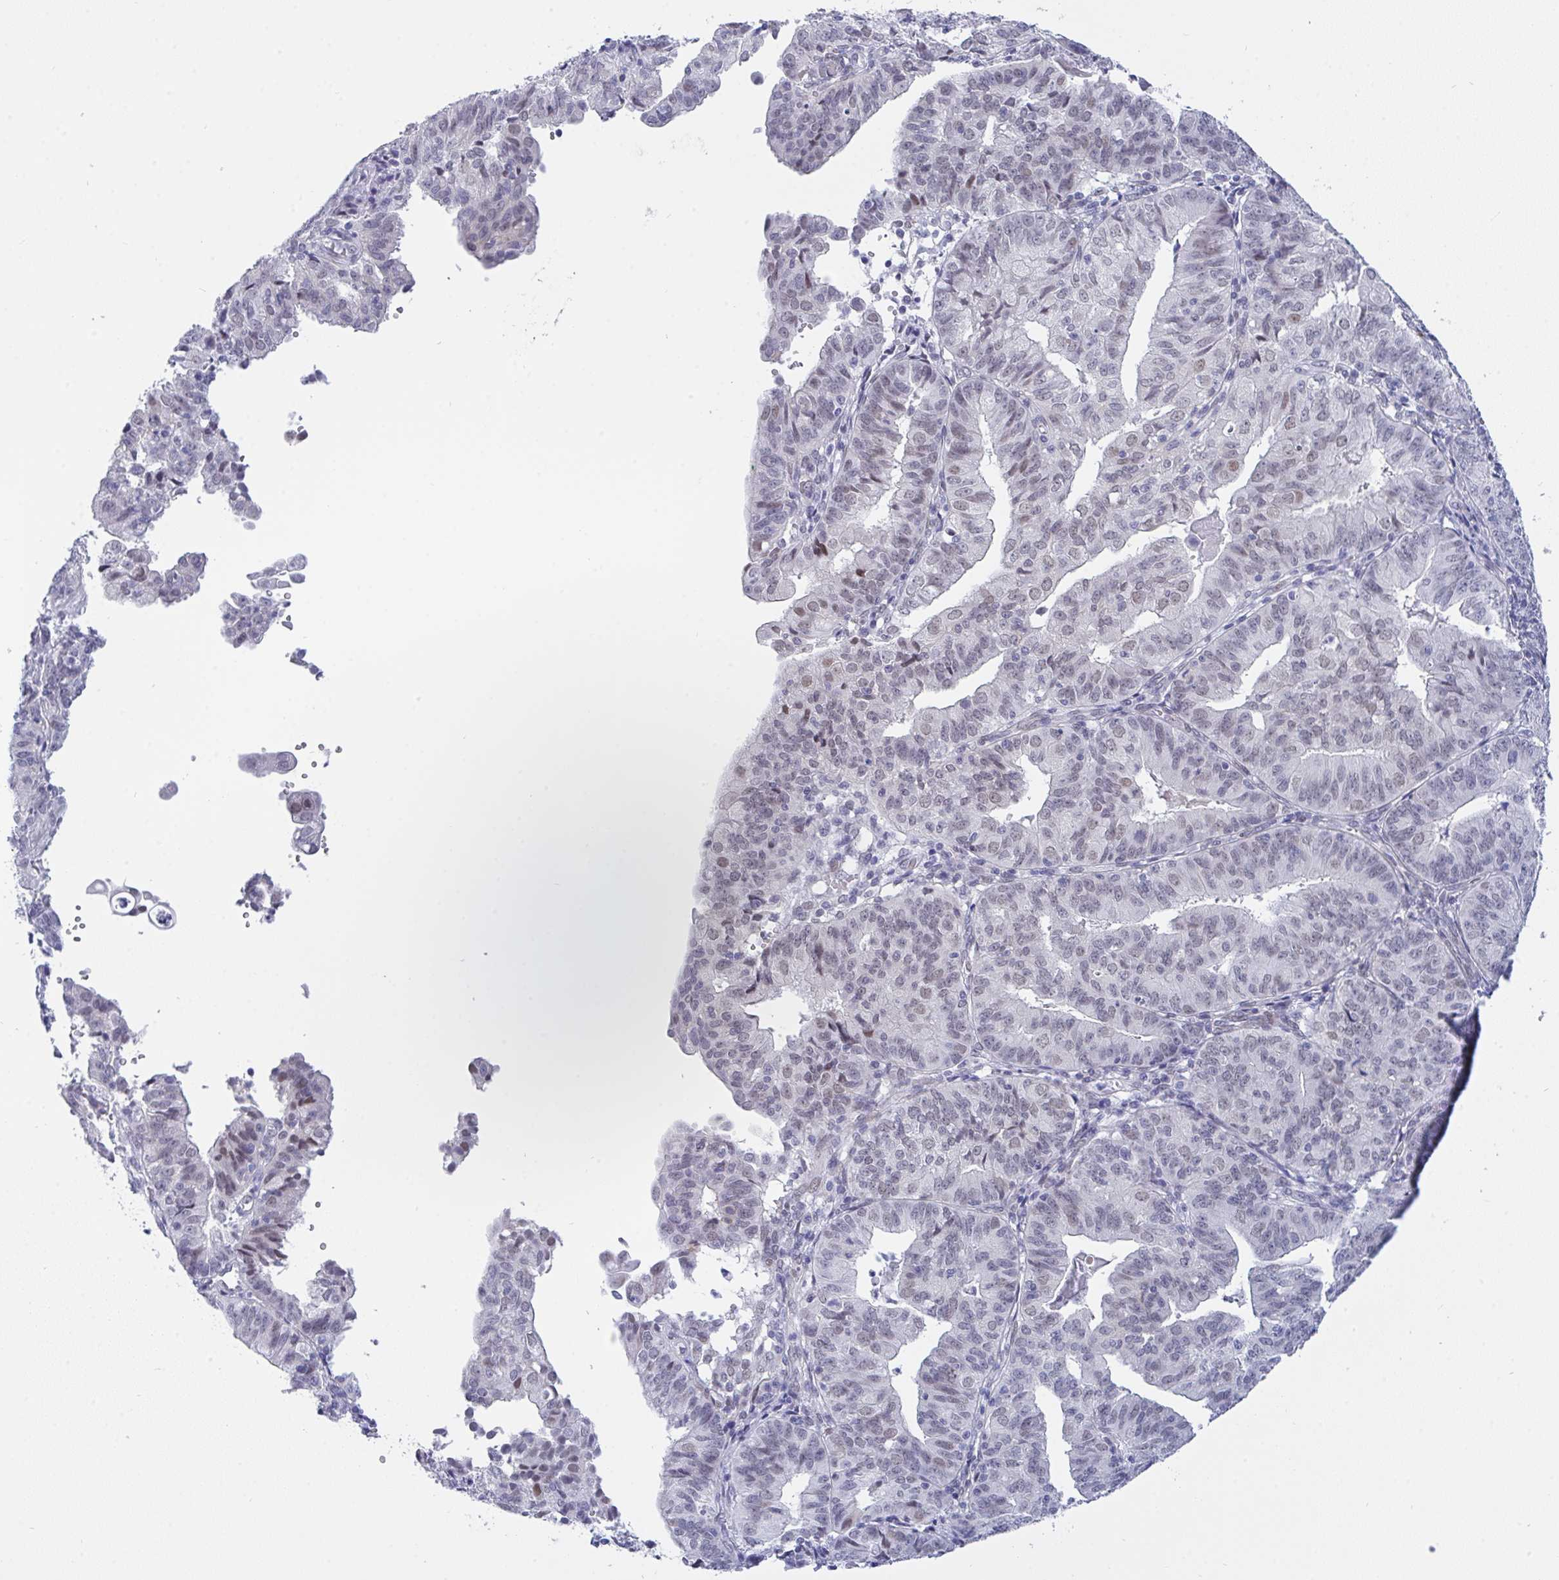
{"staining": {"intensity": "weak", "quantity": "<25%", "location": "nuclear"}, "tissue": "endometrial cancer", "cell_type": "Tumor cells", "image_type": "cancer", "snomed": [{"axis": "morphology", "description": "Adenocarcinoma, NOS"}, {"axis": "topography", "description": "Endometrium"}], "caption": "Micrograph shows no significant protein staining in tumor cells of endometrial cancer.", "gene": "FBXL22", "patient": {"sex": "female", "age": 56}}